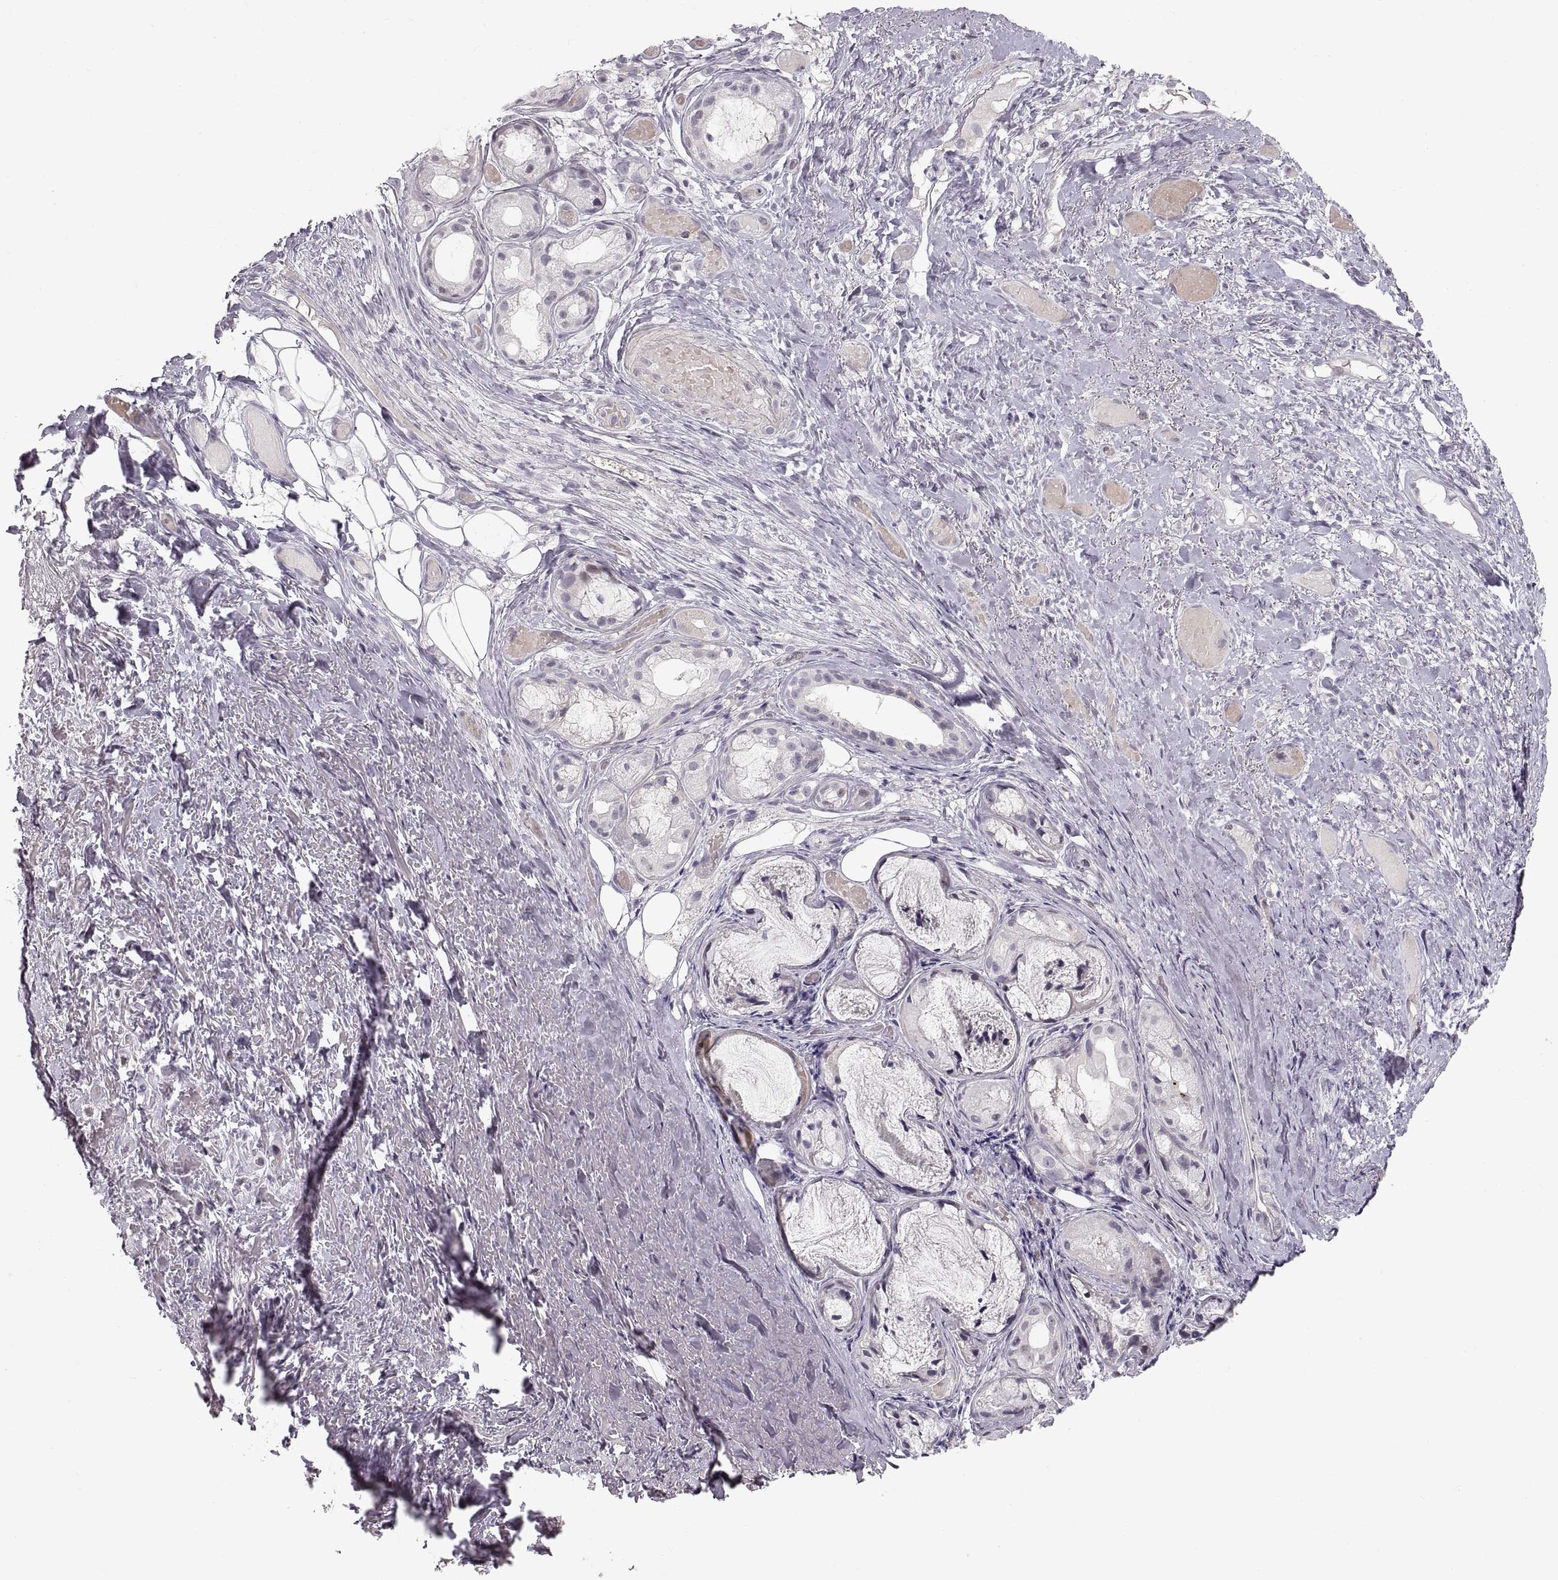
{"staining": {"intensity": "negative", "quantity": "none", "location": "none"}, "tissue": "adipose tissue", "cell_type": "Adipocytes", "image_type": "normal", "snomed": [{"axis": "morphology", "description": "Normal tissue, NOS"}, {"axis": "topography", "description": "Cartilage tissue"}], "caption": "Image shows no significant protein expression in adipocytes of normal adipose tissue.", "gene": "PCSK2", "patient": {"sex": "male", "age": 62}}